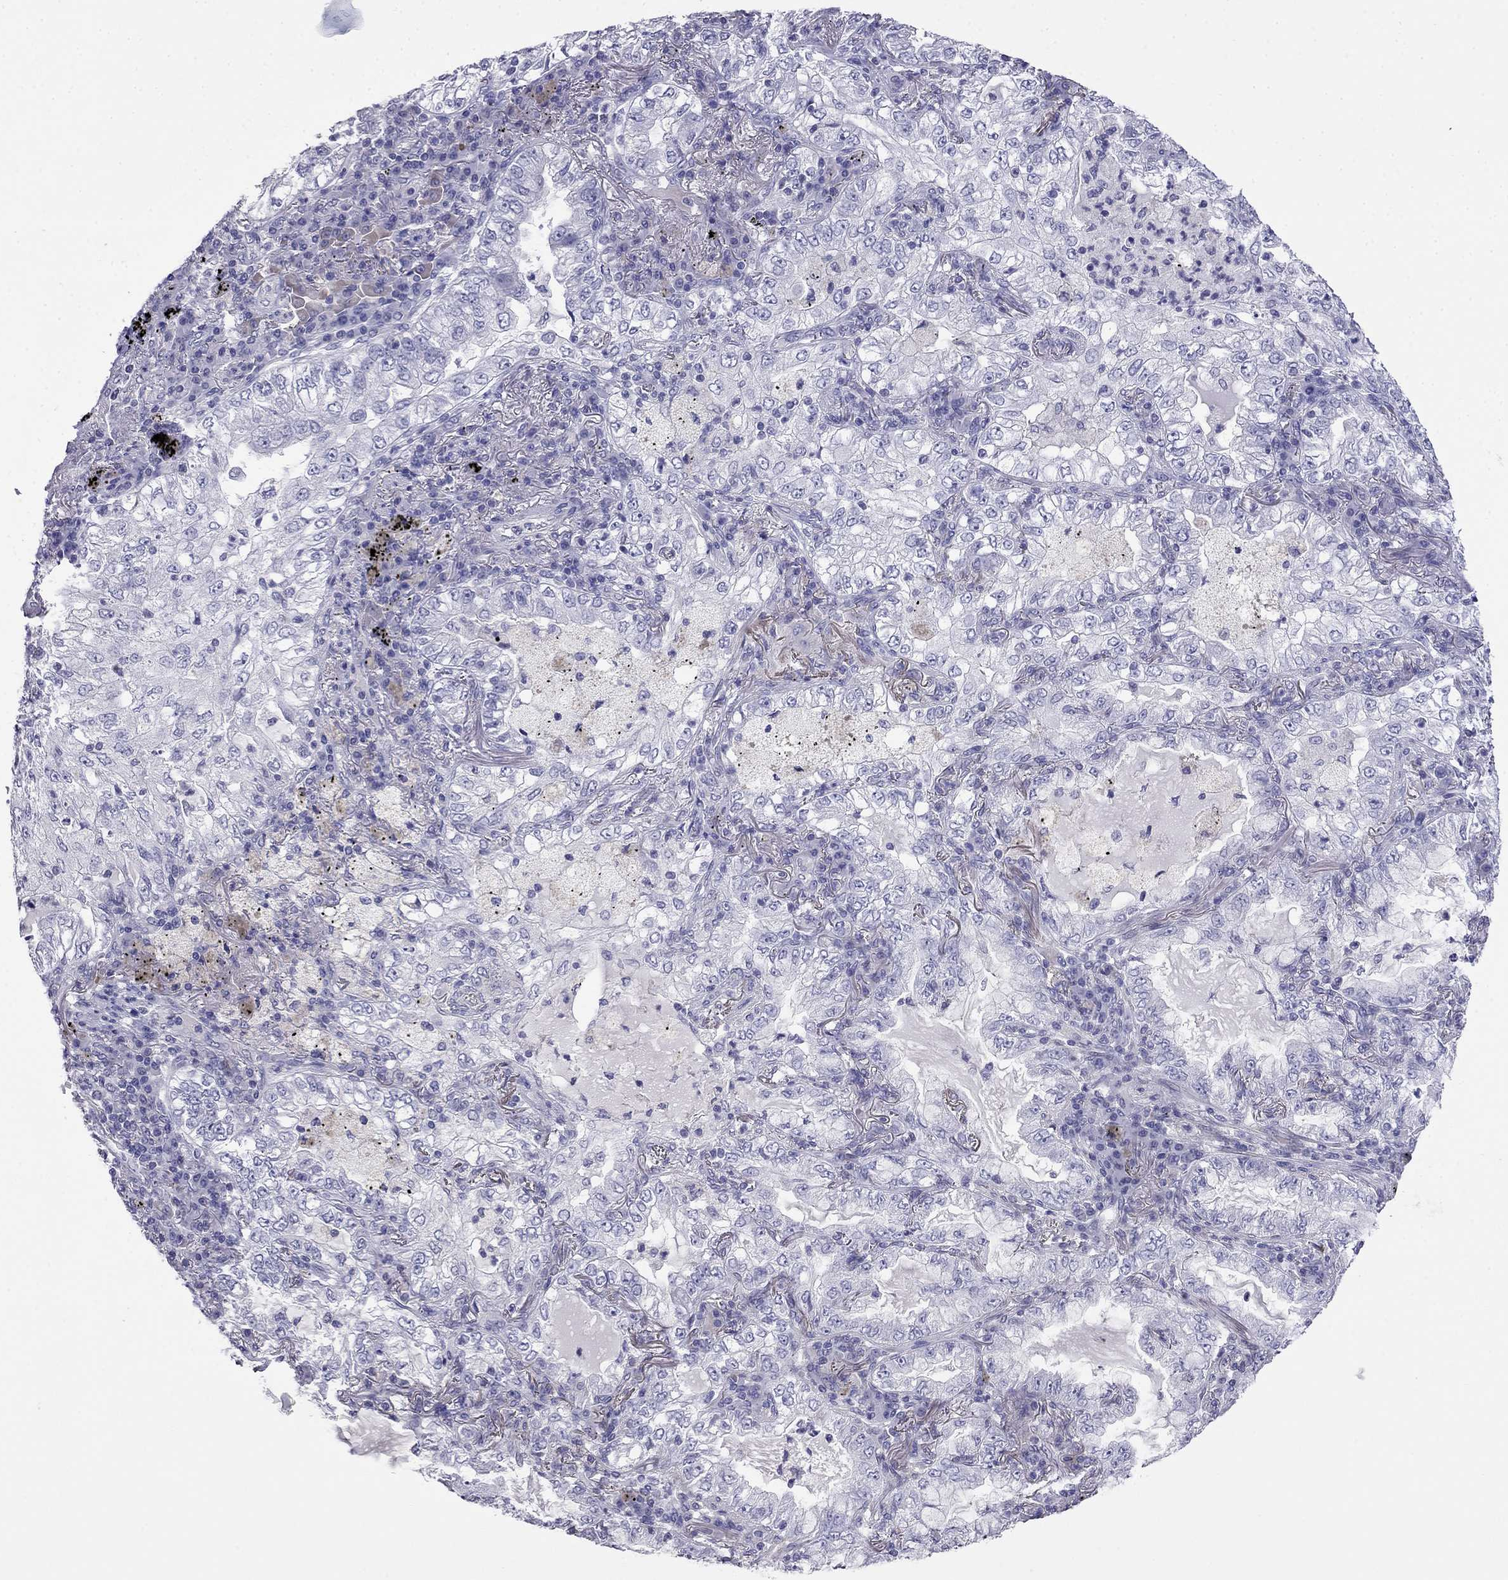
{"staining": {"intensity": "negative", "quantity": "none", "location": "none"}, "tissue": "lung cancer", "cell_type": "Tumor cells", "image_type": "cancer", "snomed": [{"axis": "morphology", "description": "Adenocarcinoma, NOS"}, {"axis": "topography", "description": "Lung"}], "caption": "Immunohistochemistry image of neoplastic tissue: human adenocarcinoma (lung) stained with DAB exhibits no significant protein expression in tumor cells.", "gene": "PRR18", "patient": {"sex": "female", "age": 73}}